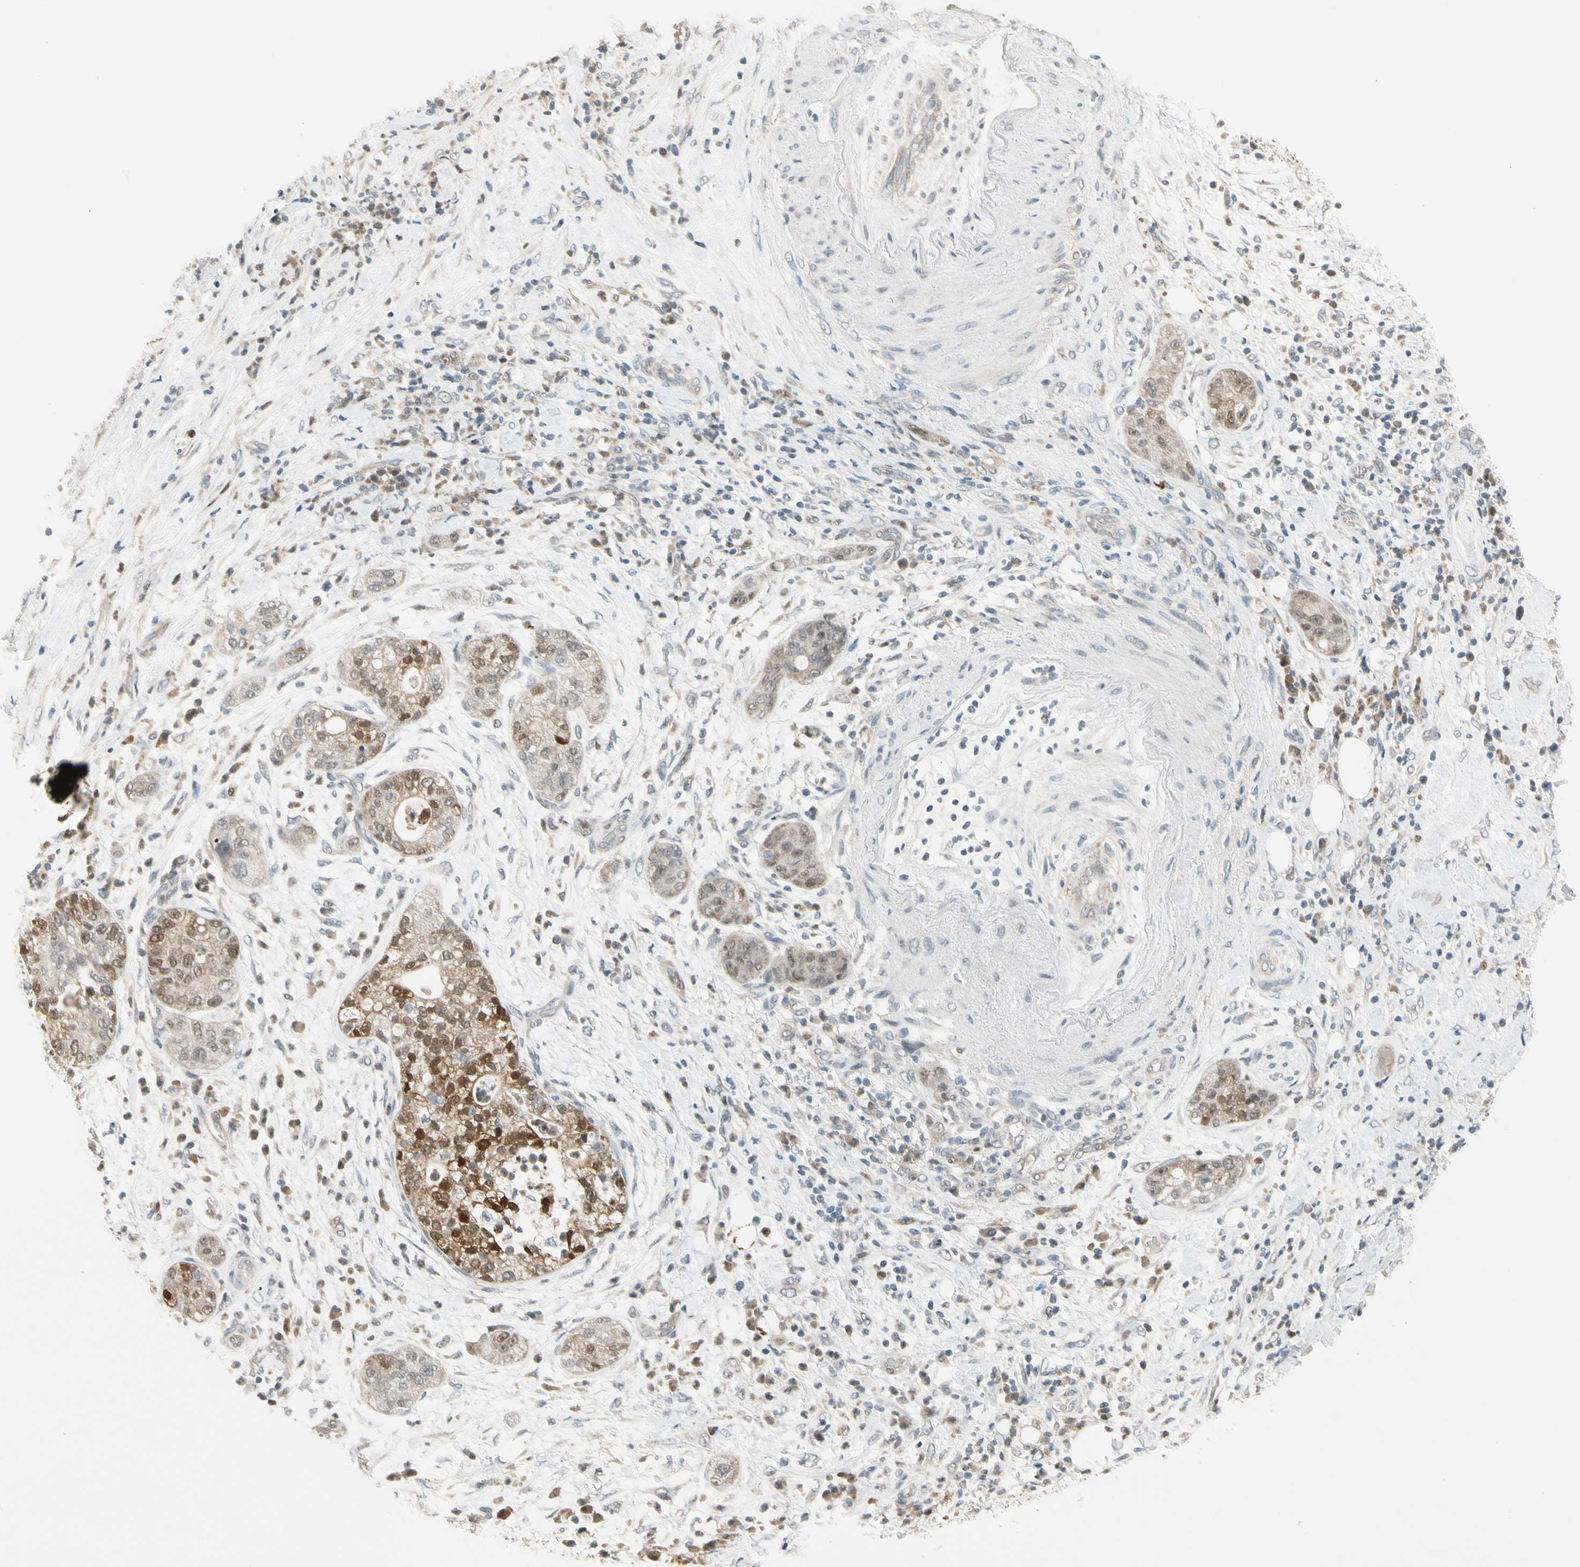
{"staining": {"intensity": "weak", "quantity": ">75%", "location": "cytoplasmic/membranous,nuclear"}, "tissue": "pancreatic cancer", "cell_type": "Tumor cells", "image_type": "cancer", "snomed": [{"axis": "morphology", "description": "Adenocarcinoma, NOS"}, {"axis": "topography", "description": "Pancreas"}], "caption": "A photomicrograph of pancreatic adenocarcinoma stained for a protein reveals weak cytoplasmic/membranous and nuclear brown staining in tumor cells.", "gene": "RIOX2", "patient": {"sex": "female", "age": 78}}